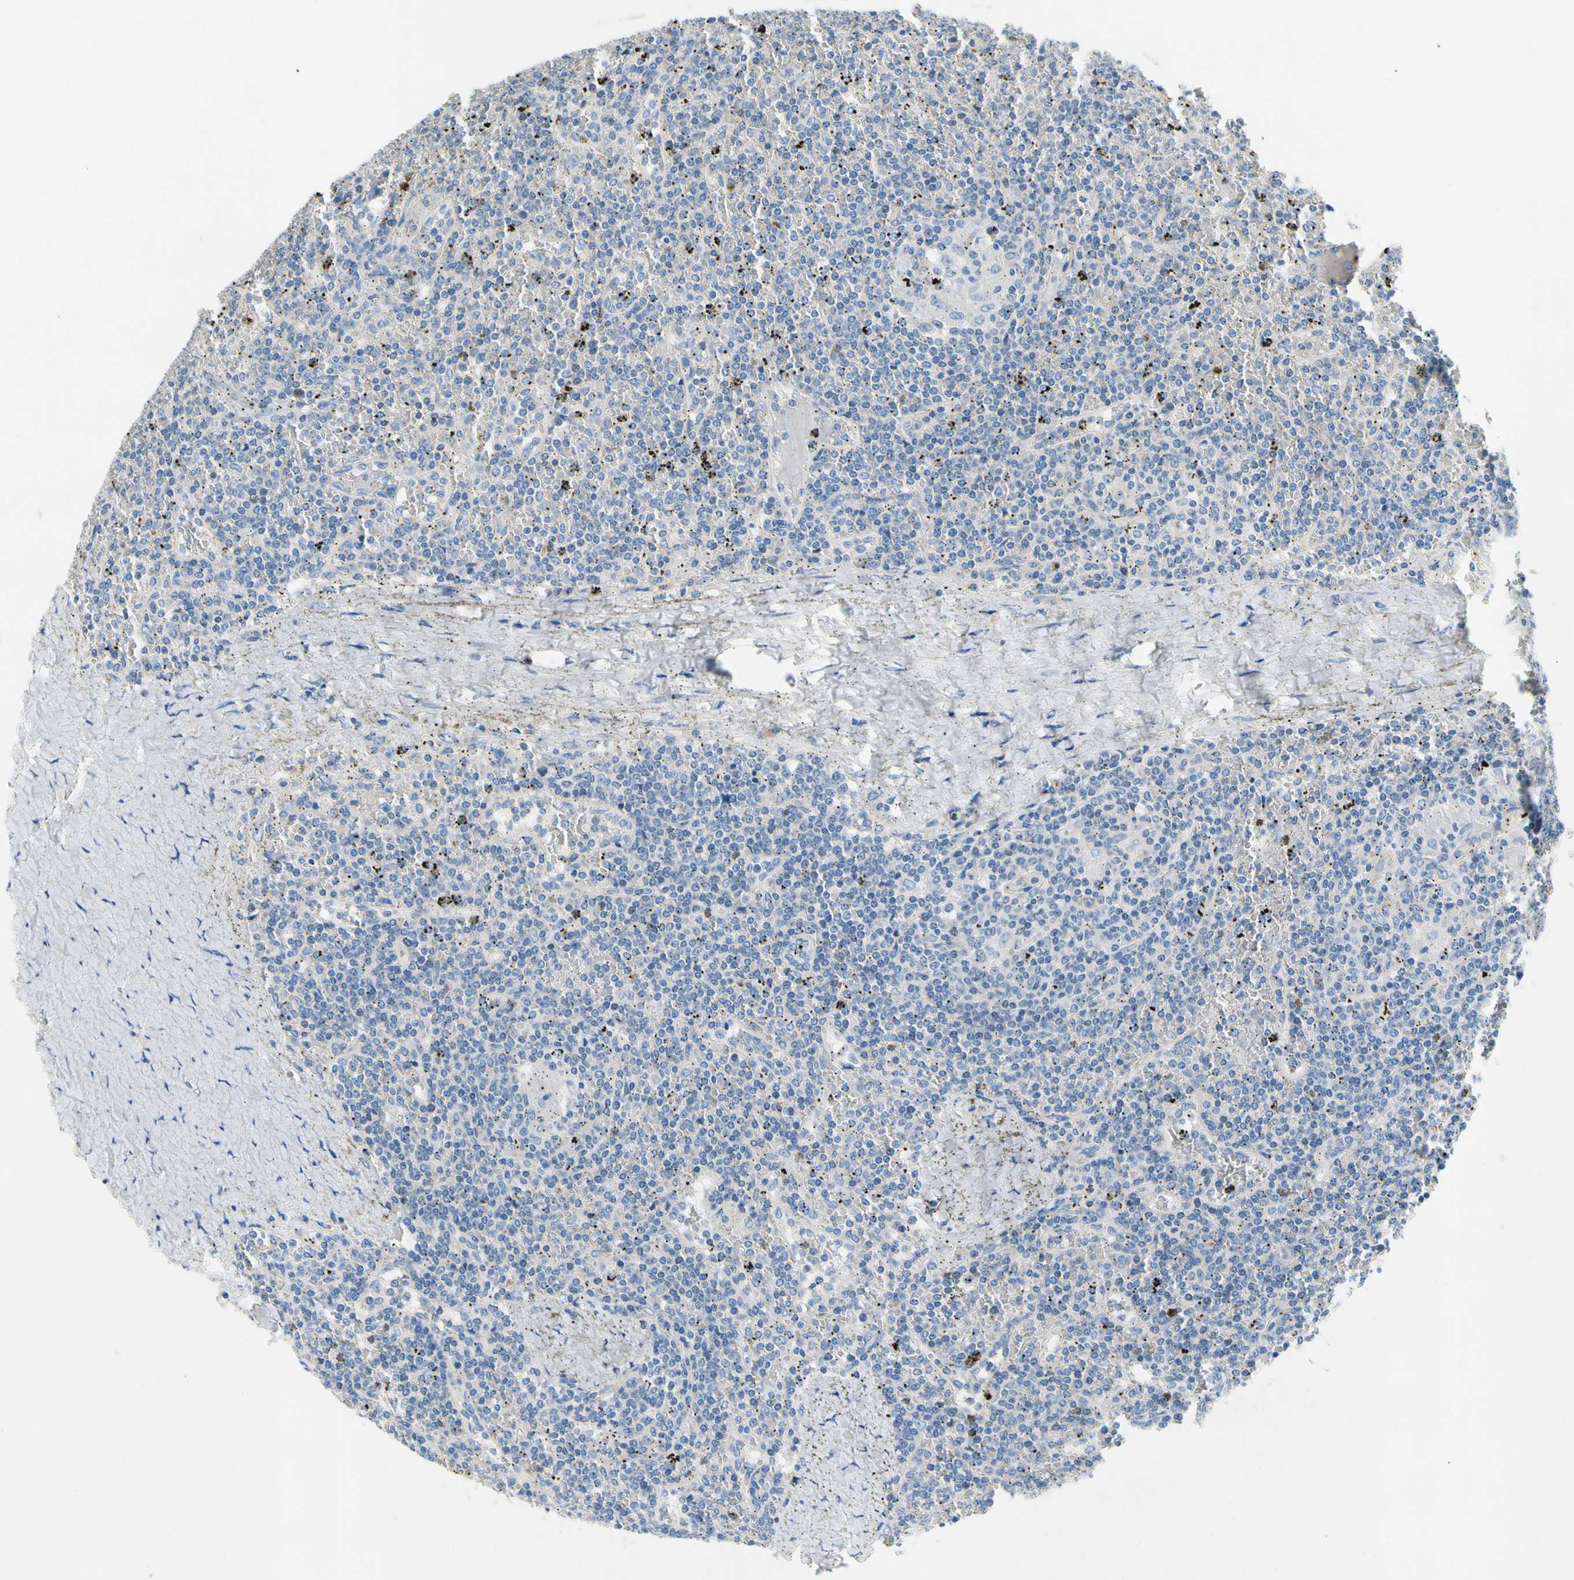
{"staining": {"intensity": "negative", "quantity": "none", "location": "none"}, "tissue": "lymphoma", "cell_type": "Tumor cells", "image_type": "cancer", "snomed": [{"axis": "morphology", "description": "Malignant lymphoma, non-Hodgkin's type, Low grade"}, {"axis": "topography", "description": "Spleen"}], "caption": "Photomicrograph shows no significant protein expression in tumor cells of malignant lymphoma, non-Hodgkin's type (low-grade). (DAB immunohistochemistry (IHC) visualized using brightfield microscopy, high magnification).", "gene": "CA14", "patient": {"sex": "female", "age": 19}}